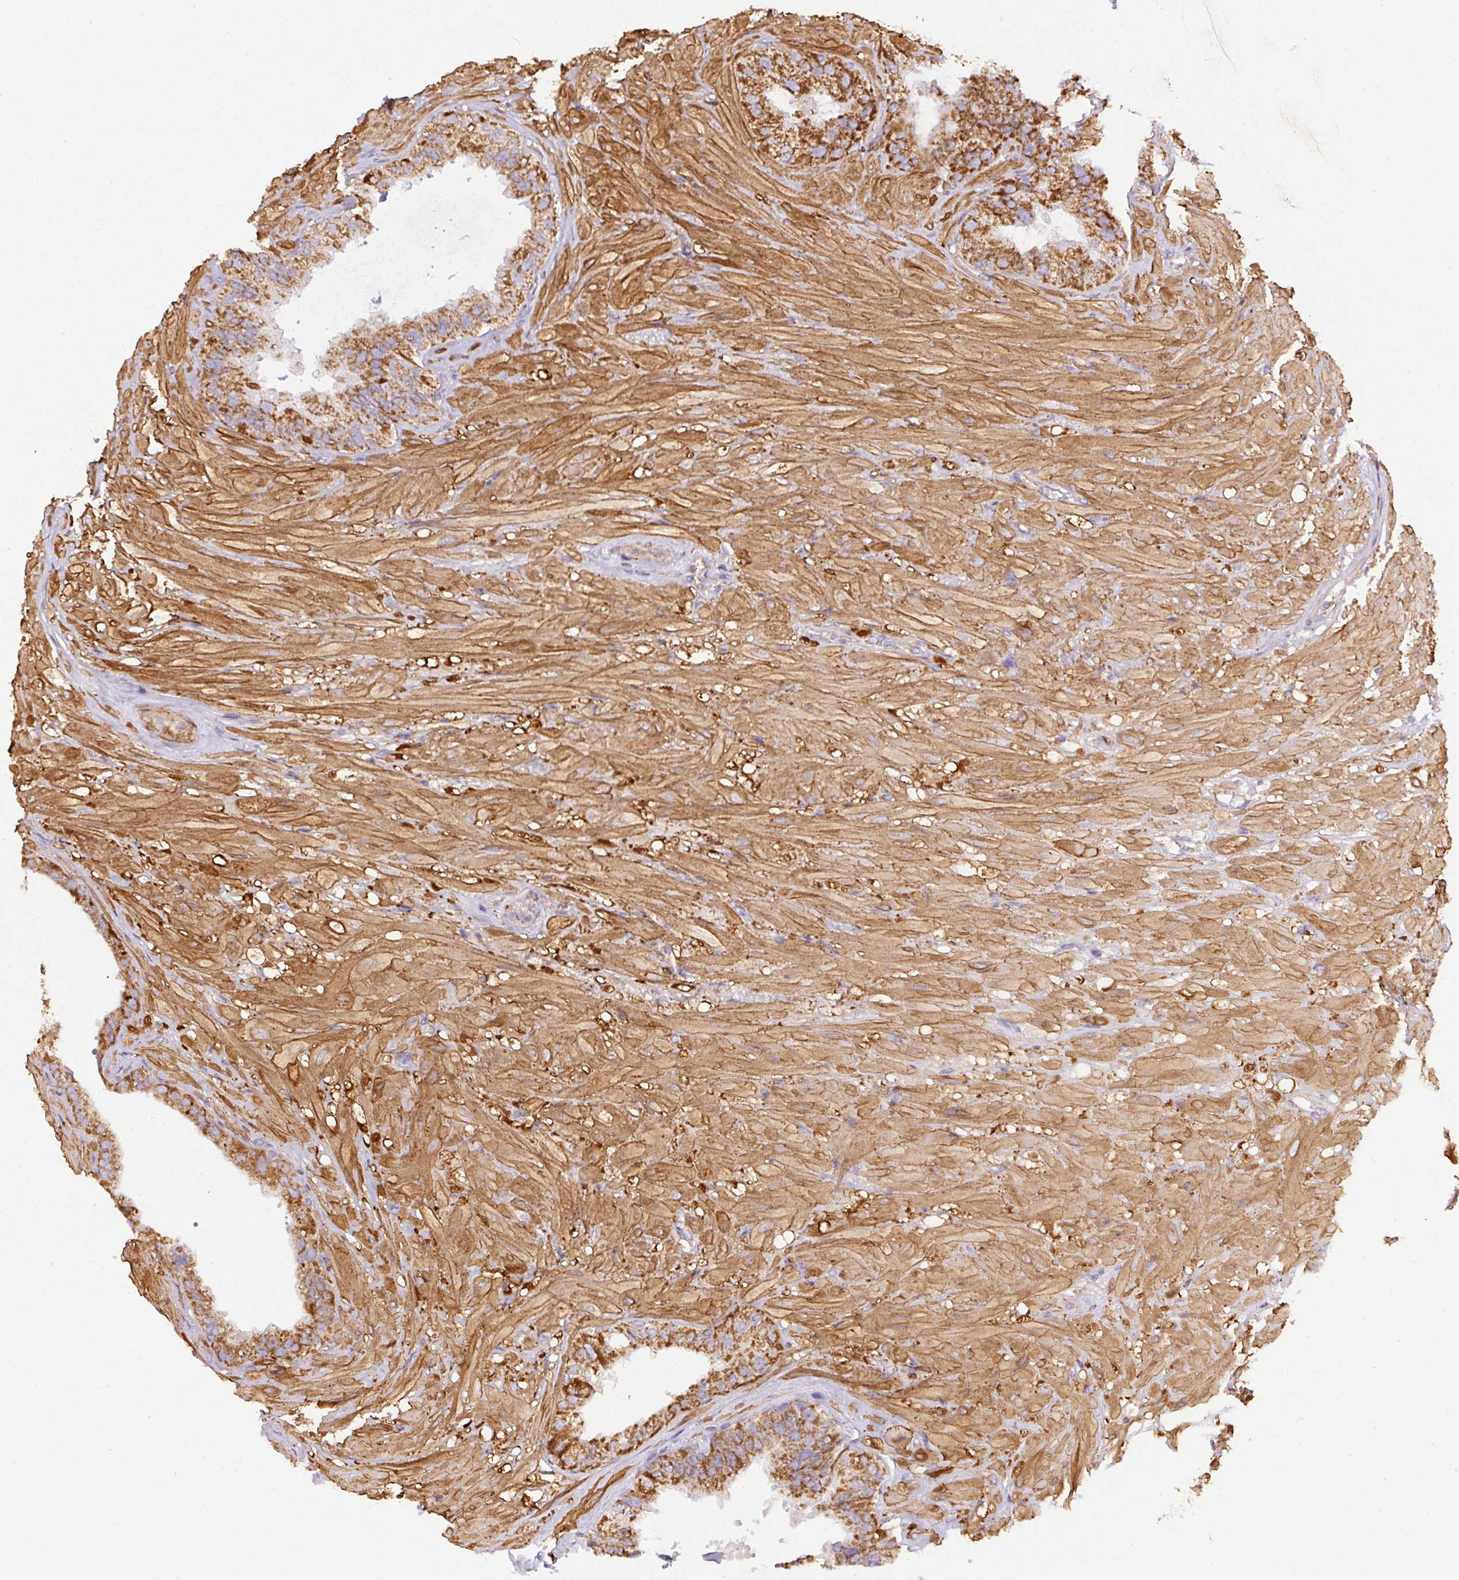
{"staining": {"intensity": "strong", "quantity": "25%-75%", "location": "cytoplasmic/membranous"}, "tissue": "seminal vesicle", "cell_type": "Glandular cells", "image_type": "normal", "snomed": [{"axis": "morphology", "description": "Normal tissue, NOS"}, {"axis": "topography", "description": "Seminal veicle"}, {"axis": "topography", "description": "Peripheral nerve tissue"}], "caption": "An immunohistochemistry photomicrograph of unremarkable tissue is shown. Protein staining in brown highlights strong cytoplasmic/membranous positivity in seminal vesicle within glandular cells.", "gene": "NDUFAF2", "patient": {"sex": "male", "age": 76}}